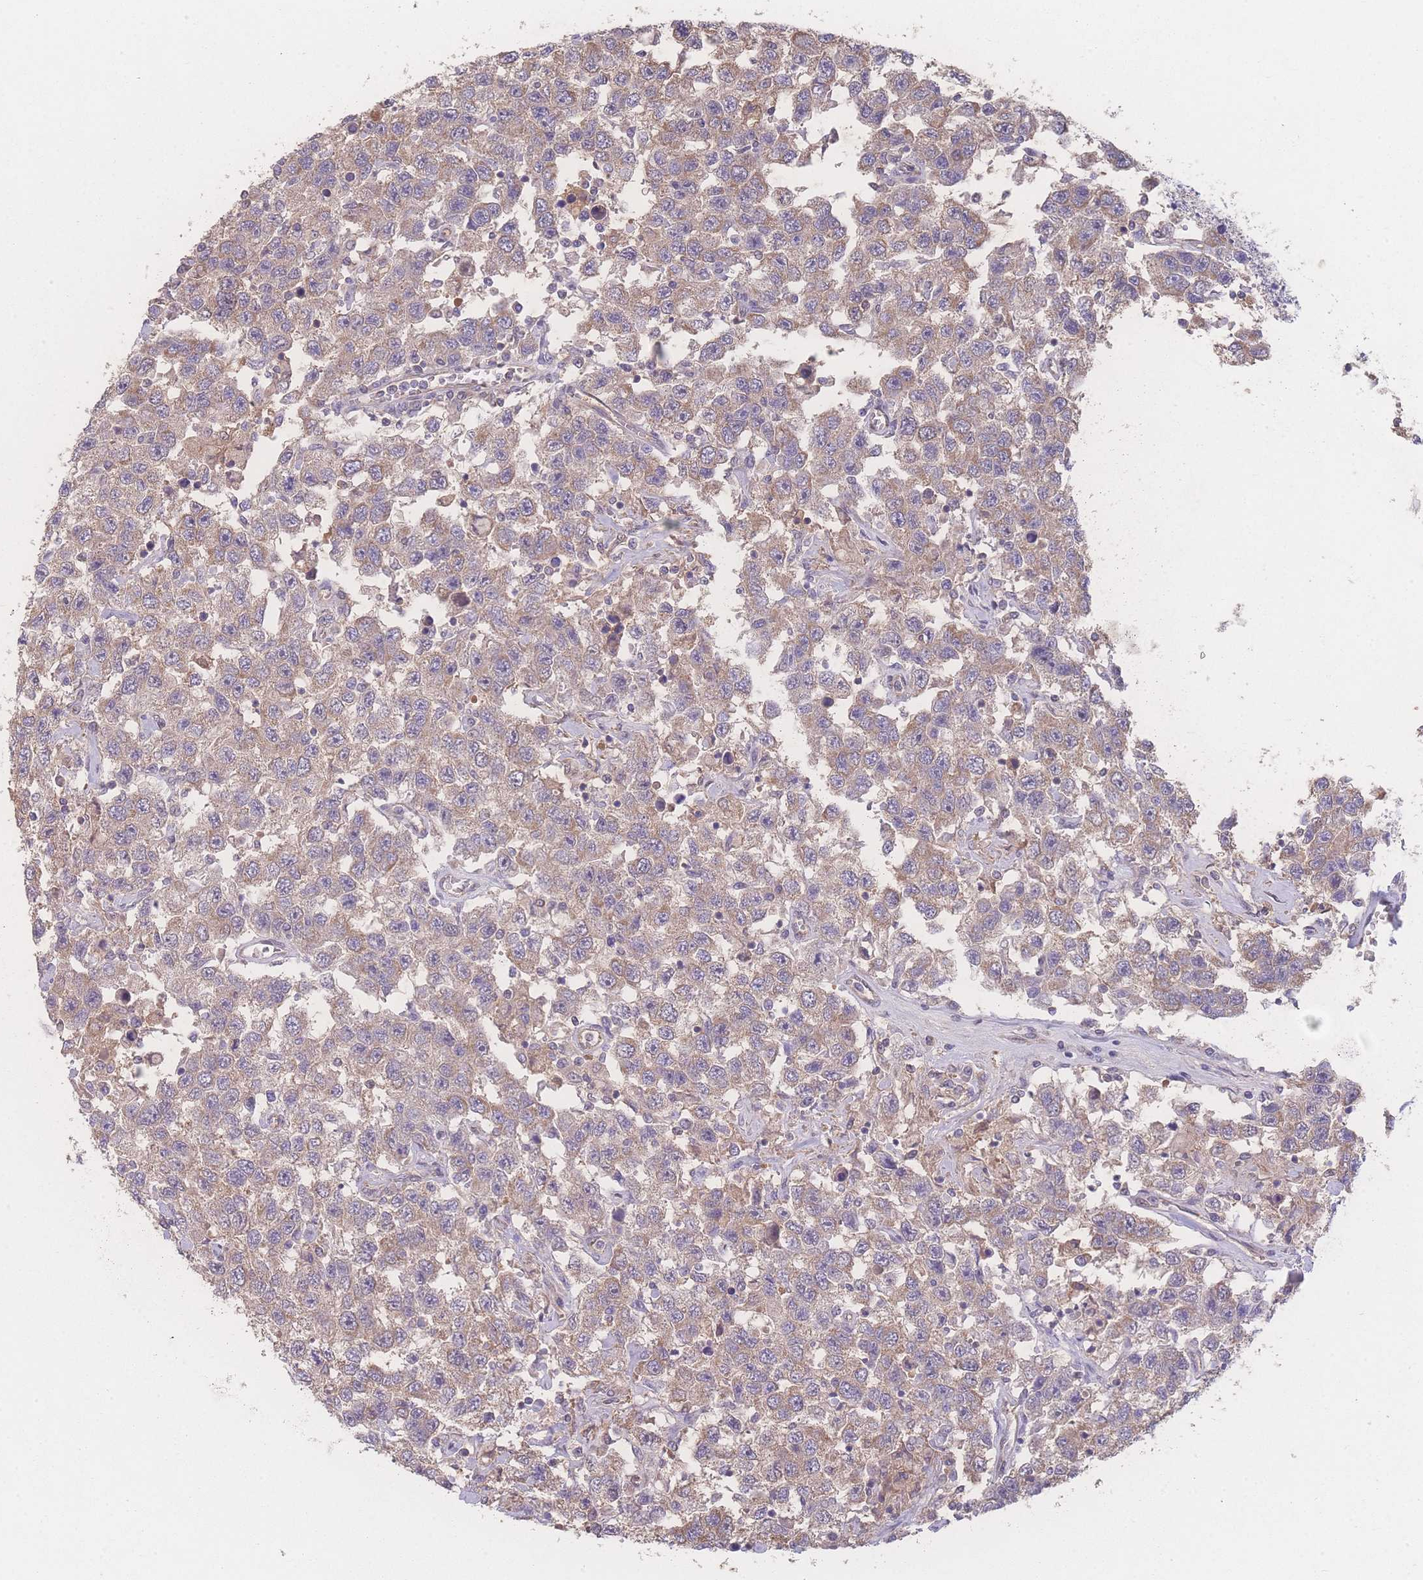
{"staining": {"intensity": "weak", "quantity": ">75%", "location": "cytoplasmic/membranous"}, "tissue": "testis cancer", "cell_type": "Tumor cells", "image_type": "cancer", "snomed": [{"axis": "morphology", "description": "Seminoma, NOS"}, {"axis": "topography", "description": "Testis"}], "caption": "A histopathology image of human testis seminoma stained for a protein displays weak cytoplasmic/membranous brown staining in tumor cells. The staining is performed using DAB (3,3'-diaminobenzidine) brown chromogen to label protein expression. The nuclei are counter-stained blue using hematoxylin.", "gene": "GIPR", "patient": {"sex": "male", "age": 41}}